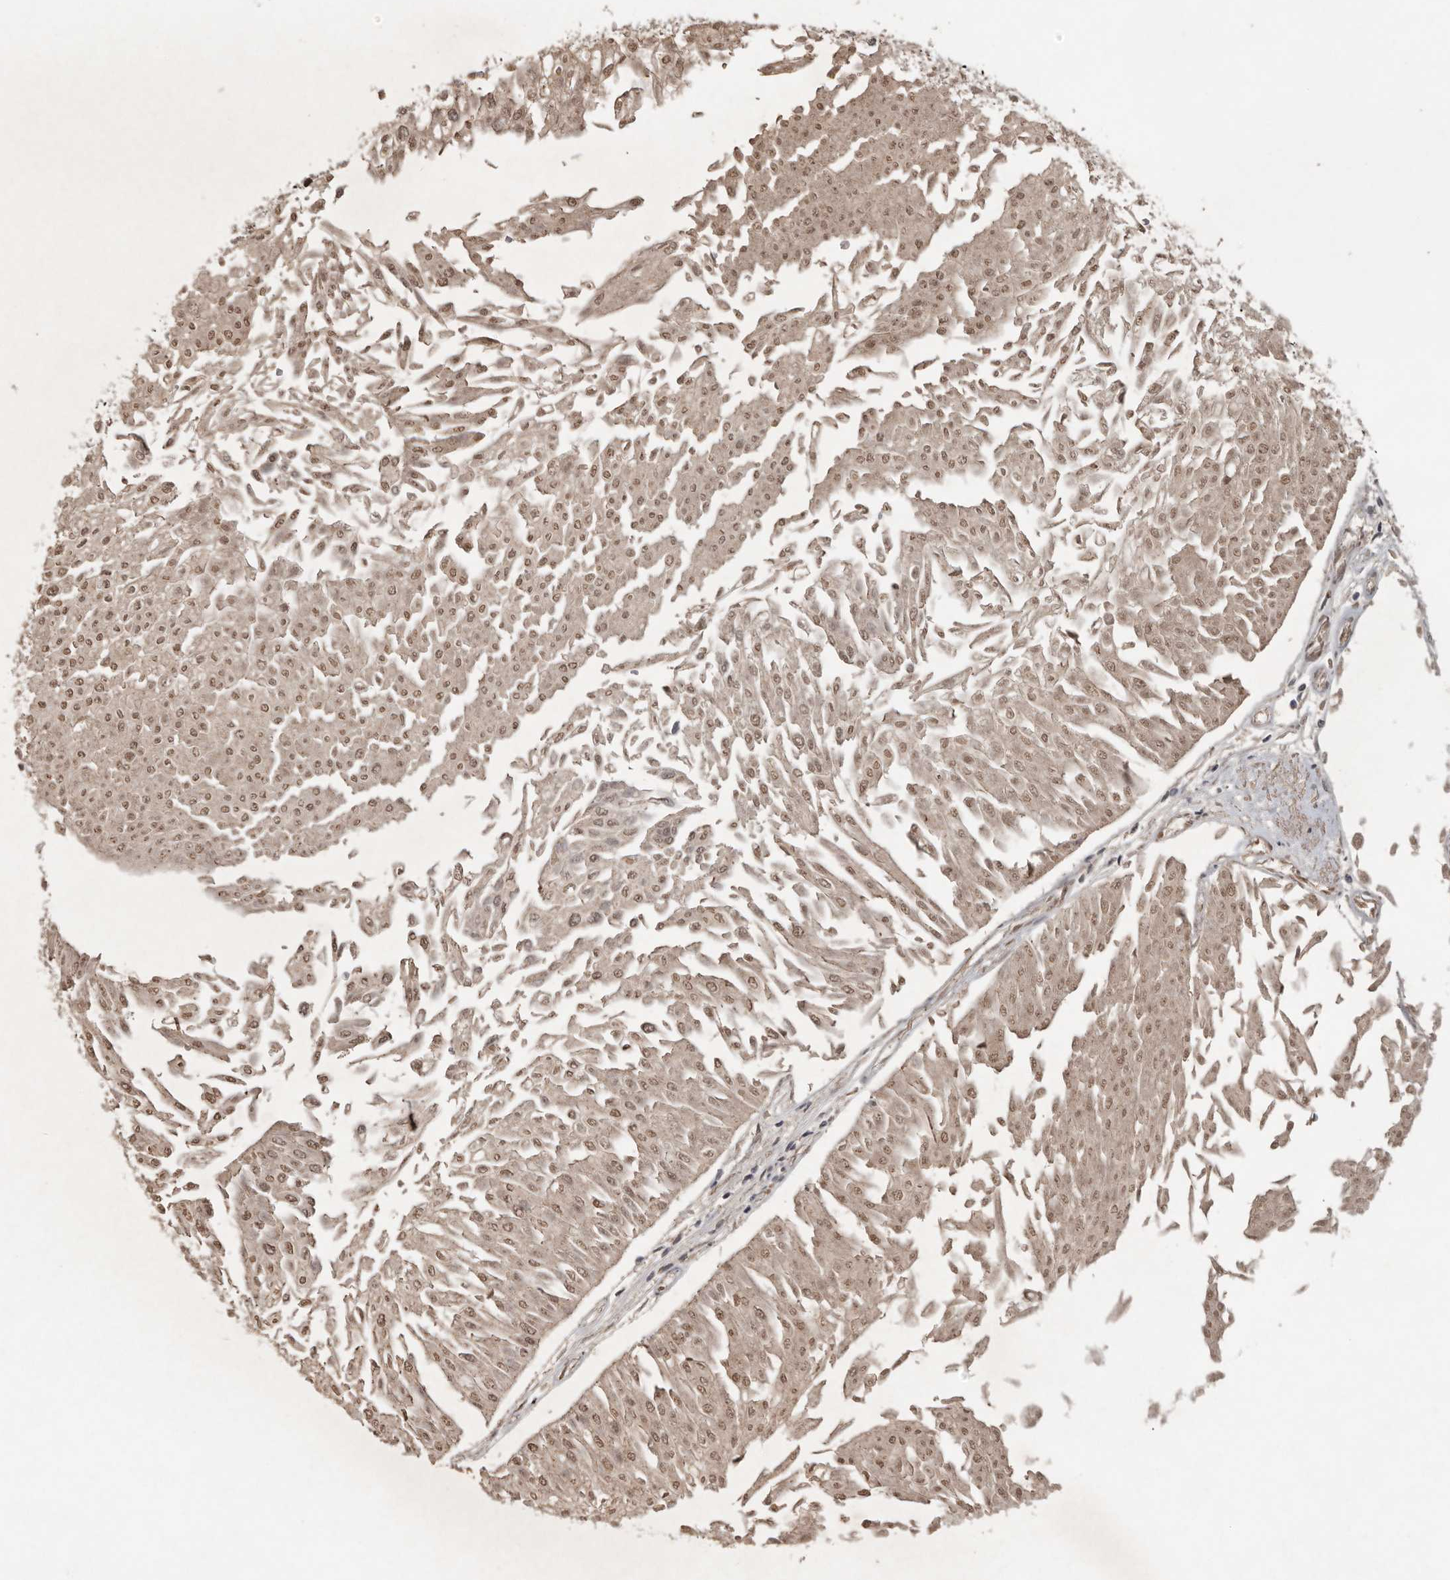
{"staining": {"intensity": "moderate", "quantity": ">75%", "location": "cytoplasmic/membranous,nuclear"}, "tissue": "urothelial cancer", "cell_type": "Tumor cells", "image_type": "cancer", "snomed": [{"axis": "morphology", "description": "Urothelial carcinoma, Low grade"}, {"axis": "topography", "description": "Urinary bladder"}], "caption": "IHC image of neoplastic tissue: urothelial carcinoma (low-grade) stained using IHC reveals medium levels of moderate protein expression localized specifically in the cytoplasmic/membranous and nuclear of tumor cells, appearing as a cytoplasmic/membranous and nuclear brown color.", "gene": "CDC27", "patient": {"sex": "male", "age": 67}}